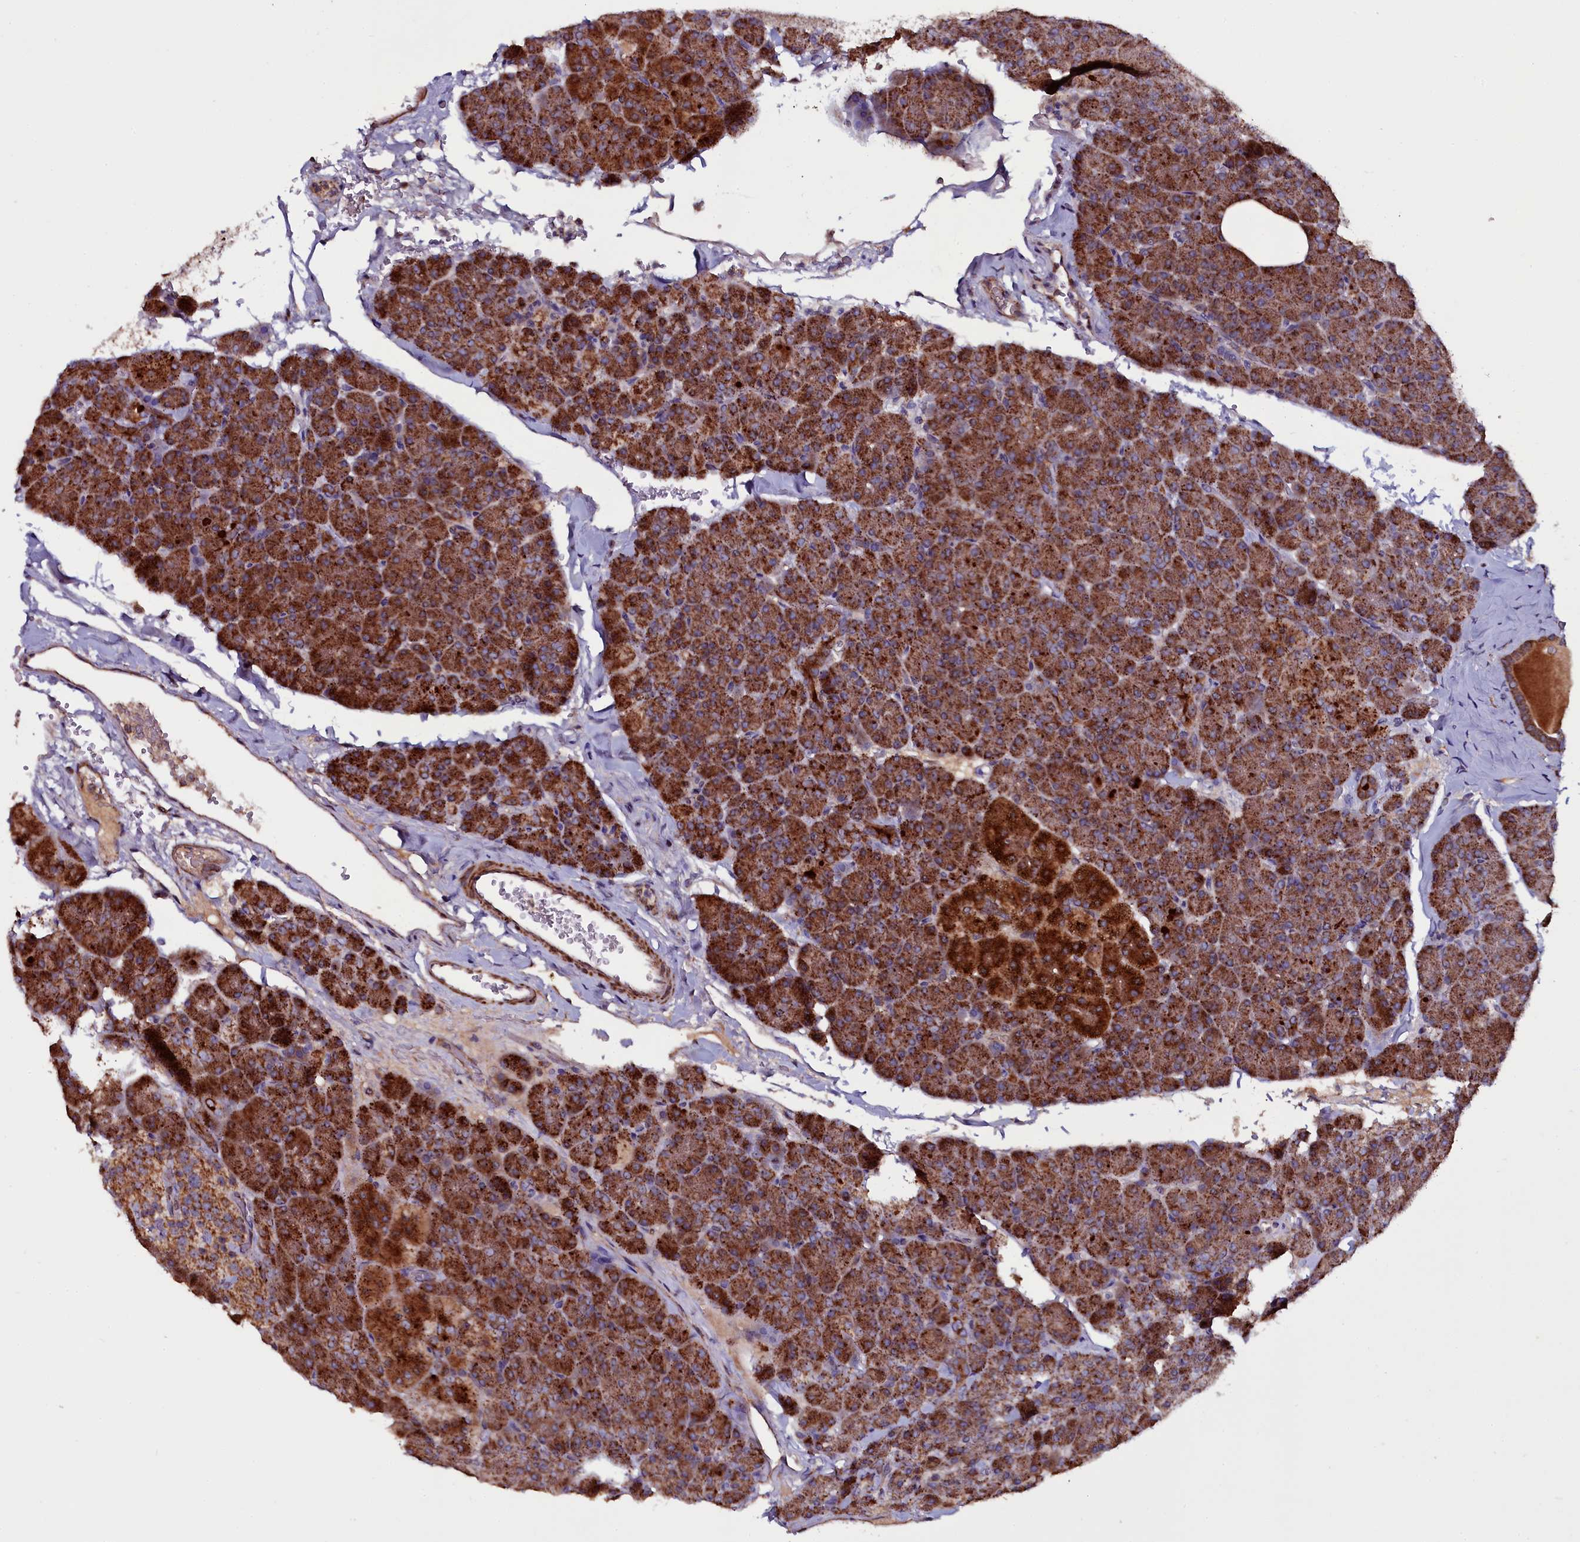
{"staining": {"intensity": "strong", "quantity": ">75%", "location": "cytoplasmic/membranous,nuclear"}, "tissue": "pancreas", "cell_type": "Exocrine glandular cells", "image_type": "normal", "snomed": [{"axis": "morphology", "description": "Normal tissue, NOS"}, {"axis": "topography", "description": "Pancreas"}], "caption": "About >75% of exocrine glandular cells in normal human pancreas display strong cytoplasmic/membranous,nuclear protein positivity as visualized by brown immunohistochemical staining.", "gene": "NAA80", "patient": {"sex": "male", "age": 36}}